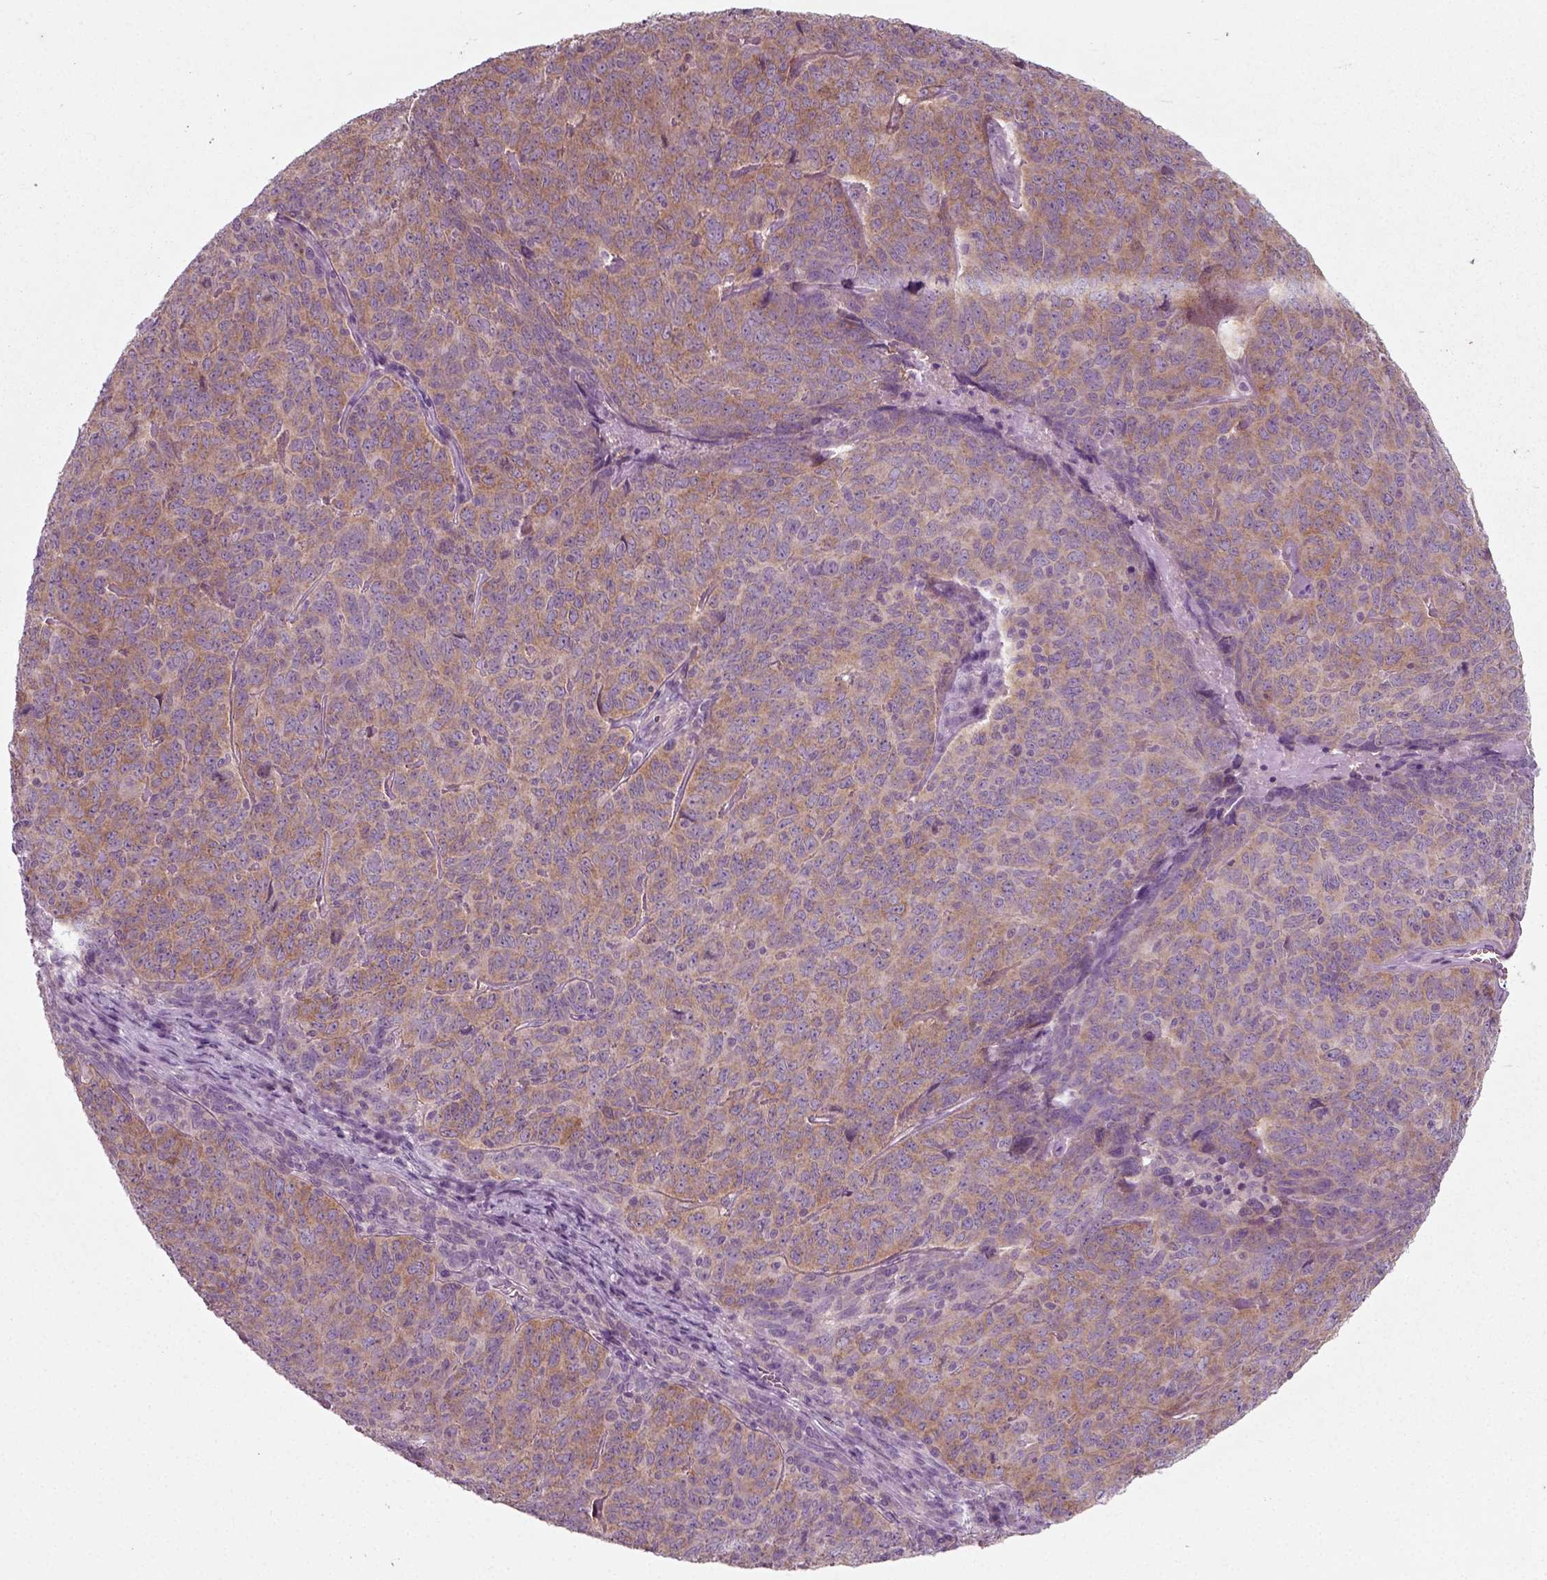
{"staining": {"intensity": "moderate", "quantity": ">75%", "location": "cytoplasmic/membranous"}, "tissue": "skin cancer", "cell_type": "Tumor cells", "image_type": "cancer", "snomed": [{"axis": "morphology", "description": "Squamous cell carcinoma, NOS"}, {"axis": "topography", "description": "Skin"}, {"axis": "topography", "description": "Anal"}], "caption": "Skin squamous cell carcinoma stained with immunohistochemistry shows moderate cytoplasmic/membranous expression in approximately >75% of tumor cells.", "gene": "RND2", "patient": {"sex": "female", "age": 51}}